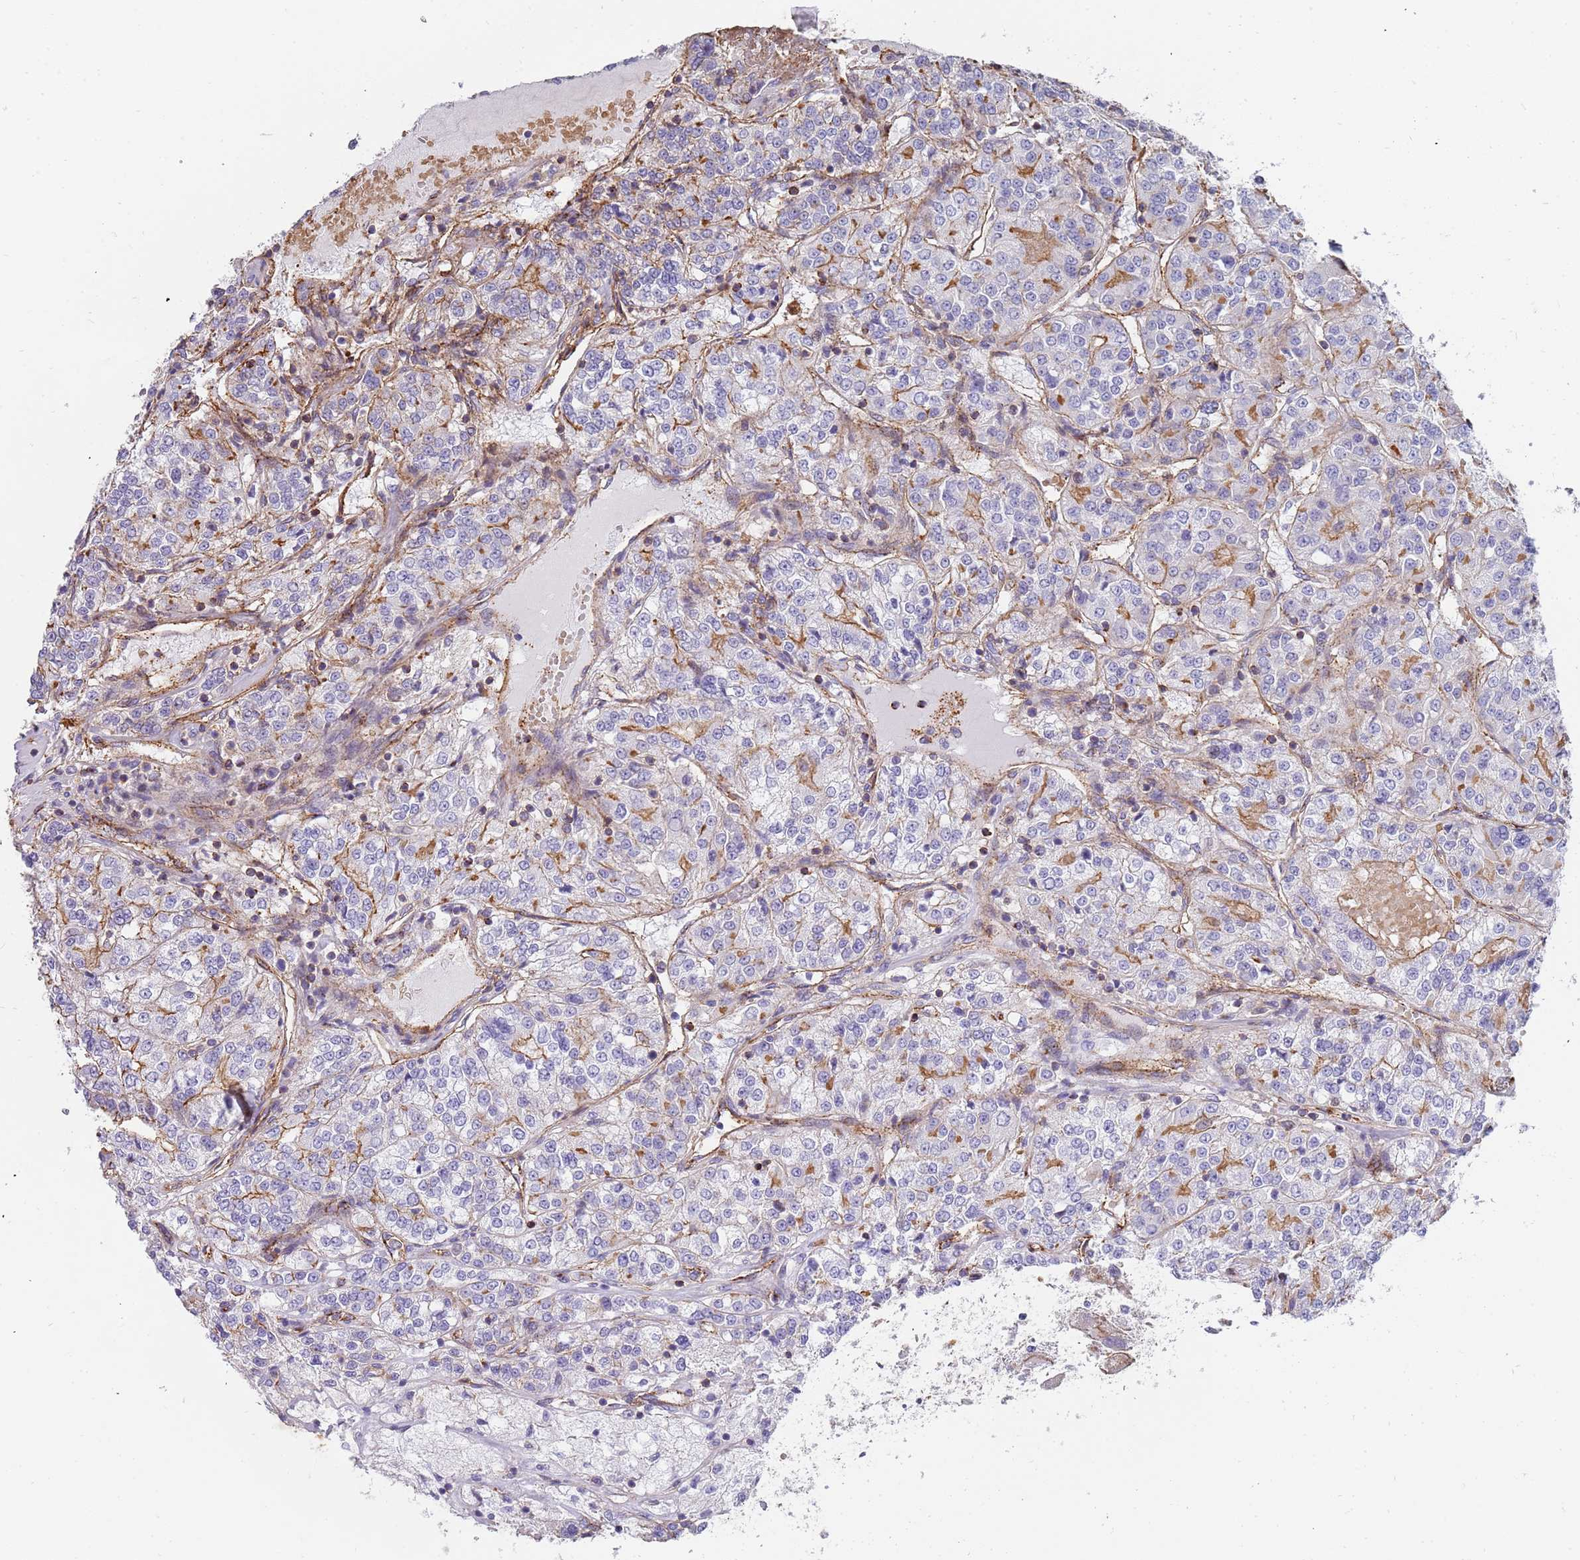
{"staining": {"intensity": "weak", "quantity": "<25%", "location": "cytoplasmic/membranous"}, "tissue": "renal cancer", "cell_type": "Tumor cells", "image_type": "cancer", "snomed": [{"axis": "morphology", "description": "Adenocarcinoma, NOS"}, {"axis": "topography", "description": "Kidney"}], "caption": "Tumor cells show no significant positivity in renal adenocarcinoma.", "gene": "GFRAL", "patient": {"sex": "female", "age": 63}}